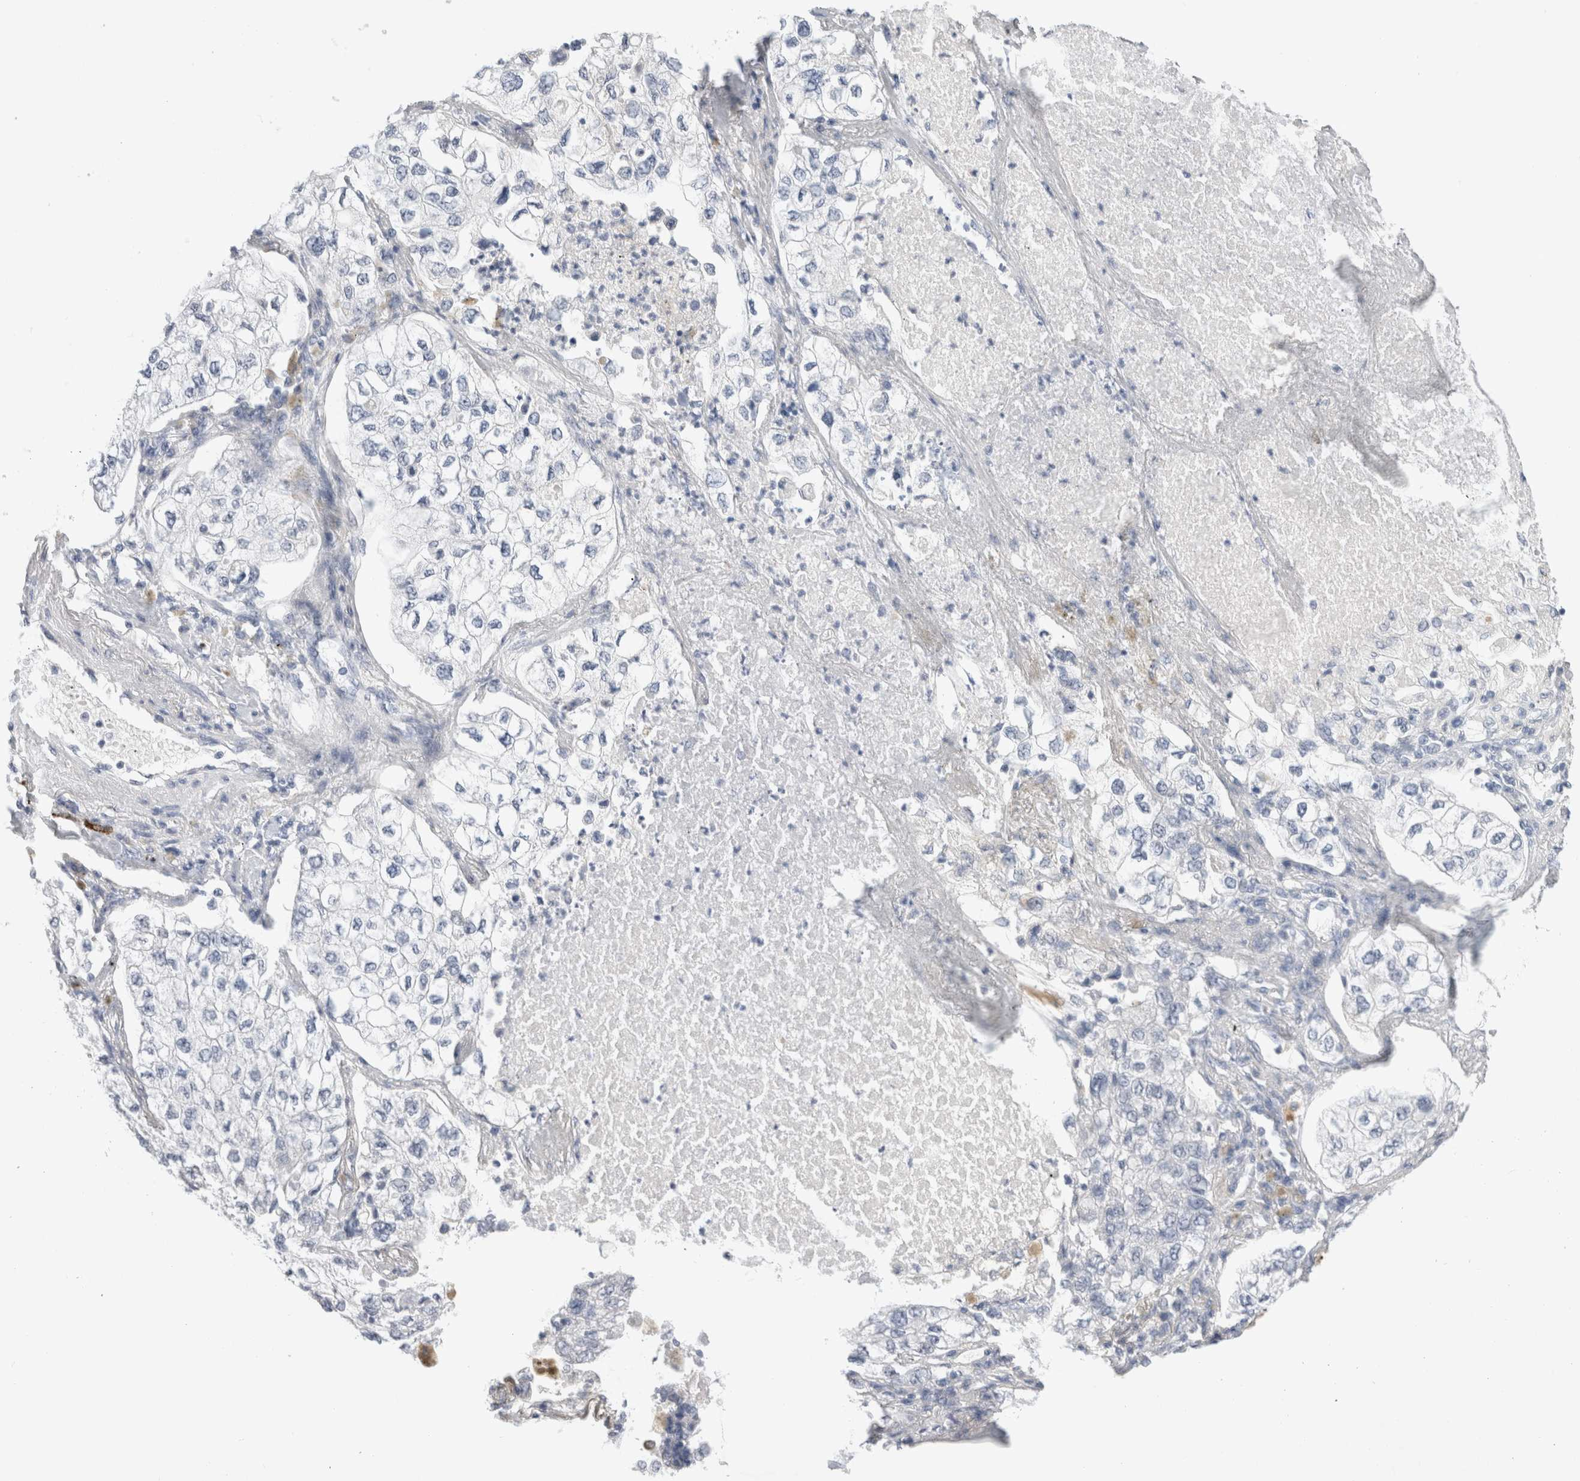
{"staining": {"intensity": "negative", "quantity": "none", "location": "none"}, "tissue": "lung cancer", "cell_type": "Tumor cells", "image_type": "cancer", "snomed": [{"axis": "morphology", "description": "Adenocarcinoma, NOS"}, {"axis": "topography", "description": "Lung"}], "caption": "Tumor cells are negative for brown protein staining in lung cancer (adenocarcinoma).", "gene": "SLC22A12", "patient": {"sex": "male", "age": 63}}